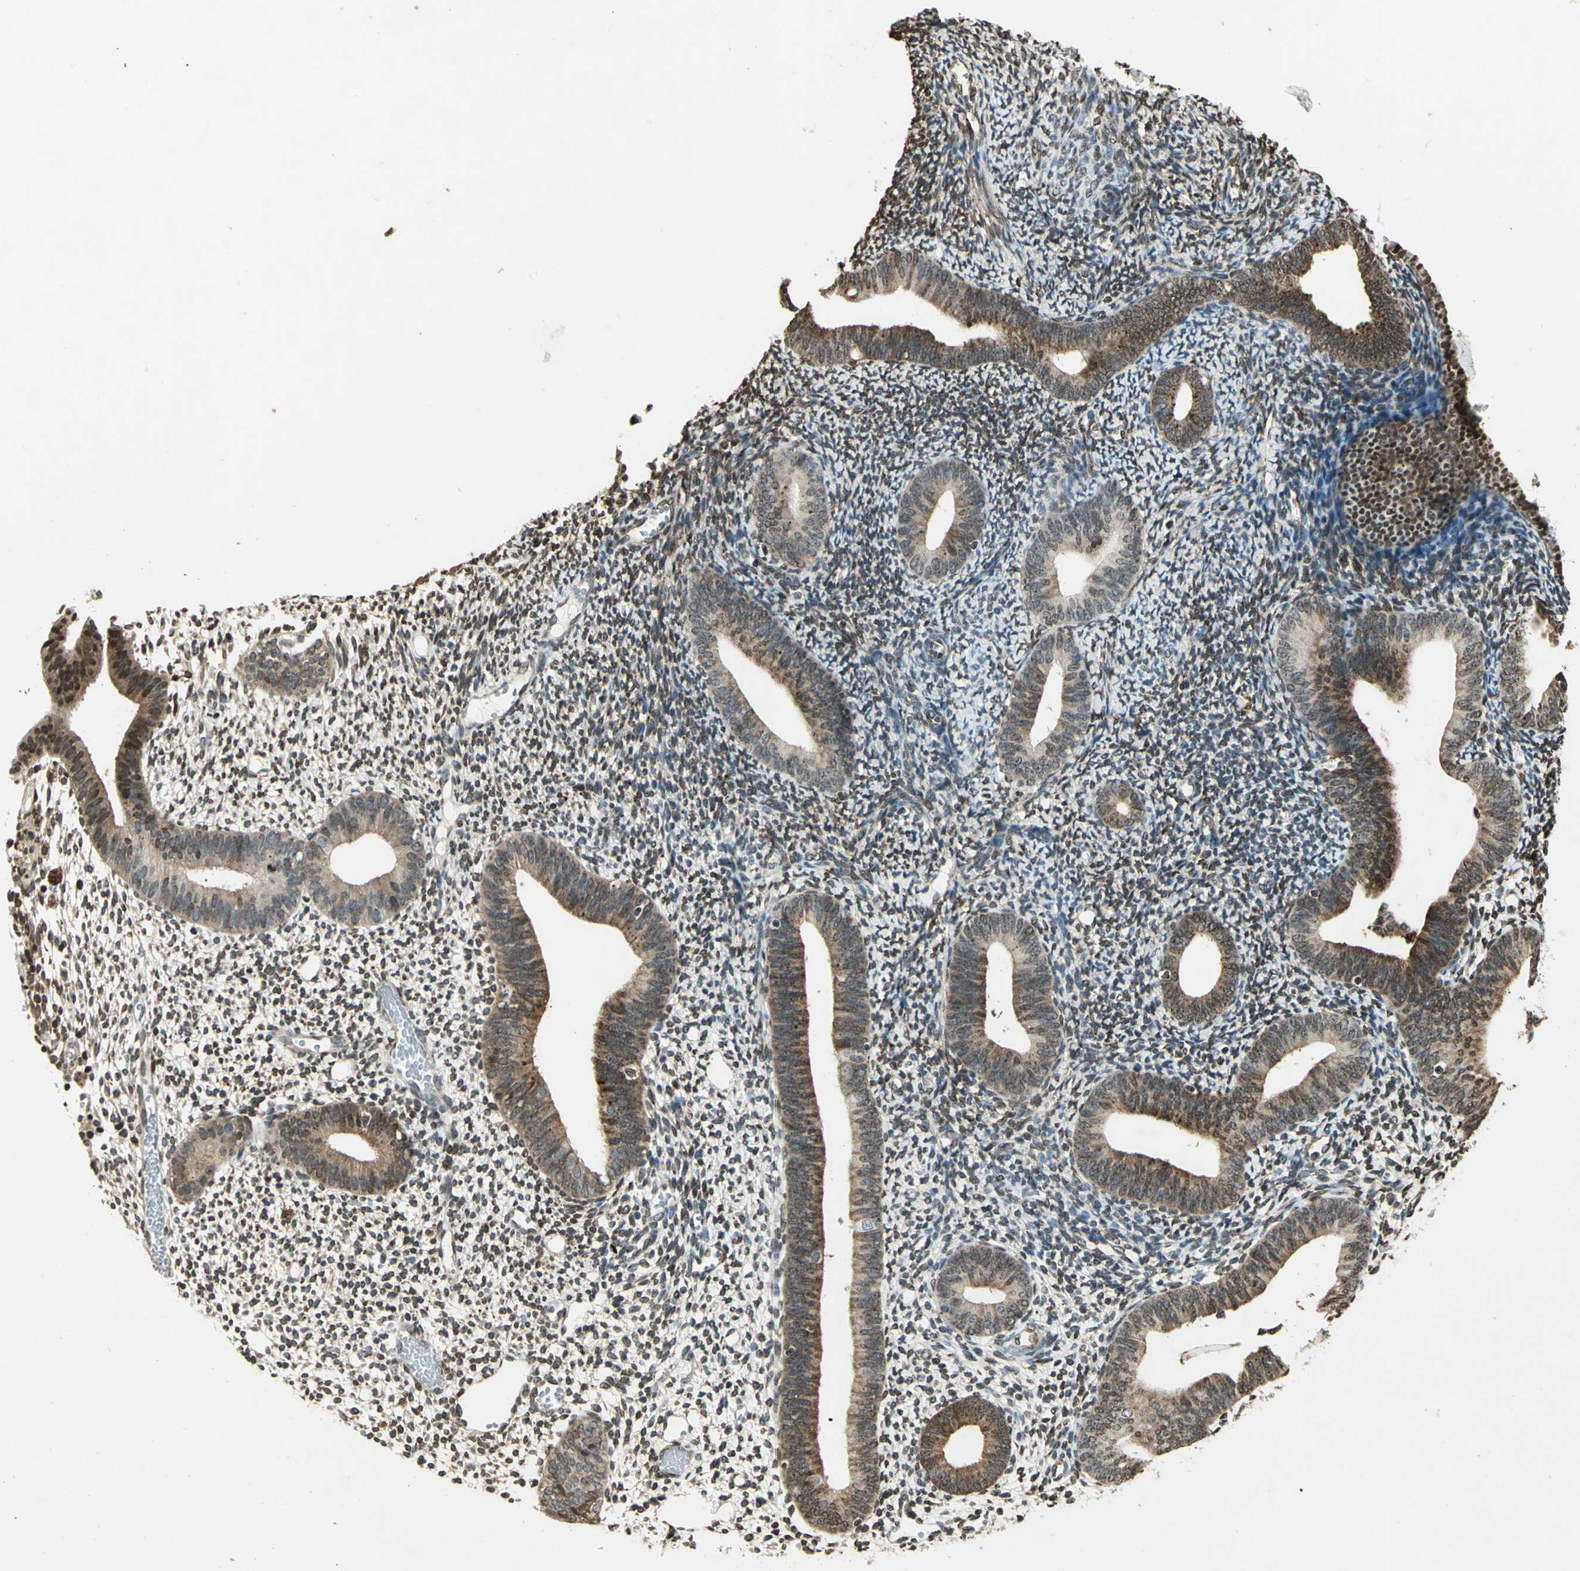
{"staining": {"intensity": "moderate", "quantity": "25%-75%", "location": "cytoplasmic/membranous"}, "tissue": "endometrium", "cell_type": "Cells in endometrial stroma", "image_type": "normal", "snomed": [{"axis": "morphology", "description": "Normal tissue, NOS"}, {"axis": "topography", "description": "Smooth muscle"}, {"axis": "topography", "description": "Endometrium"}], "caption": "A brown stain labels moderate cytoplasmic/membranous positivity of a protein in cells in endometrial stroma of benign human endometrium. (Stains: DAB (3,3'-diaminobenzidine) in brown, nuclei in blue, Microscopy: brightfield microscopy at high magnification).", "gene": "LGALS3", "patient": {"sex": "female", "age": 57}}